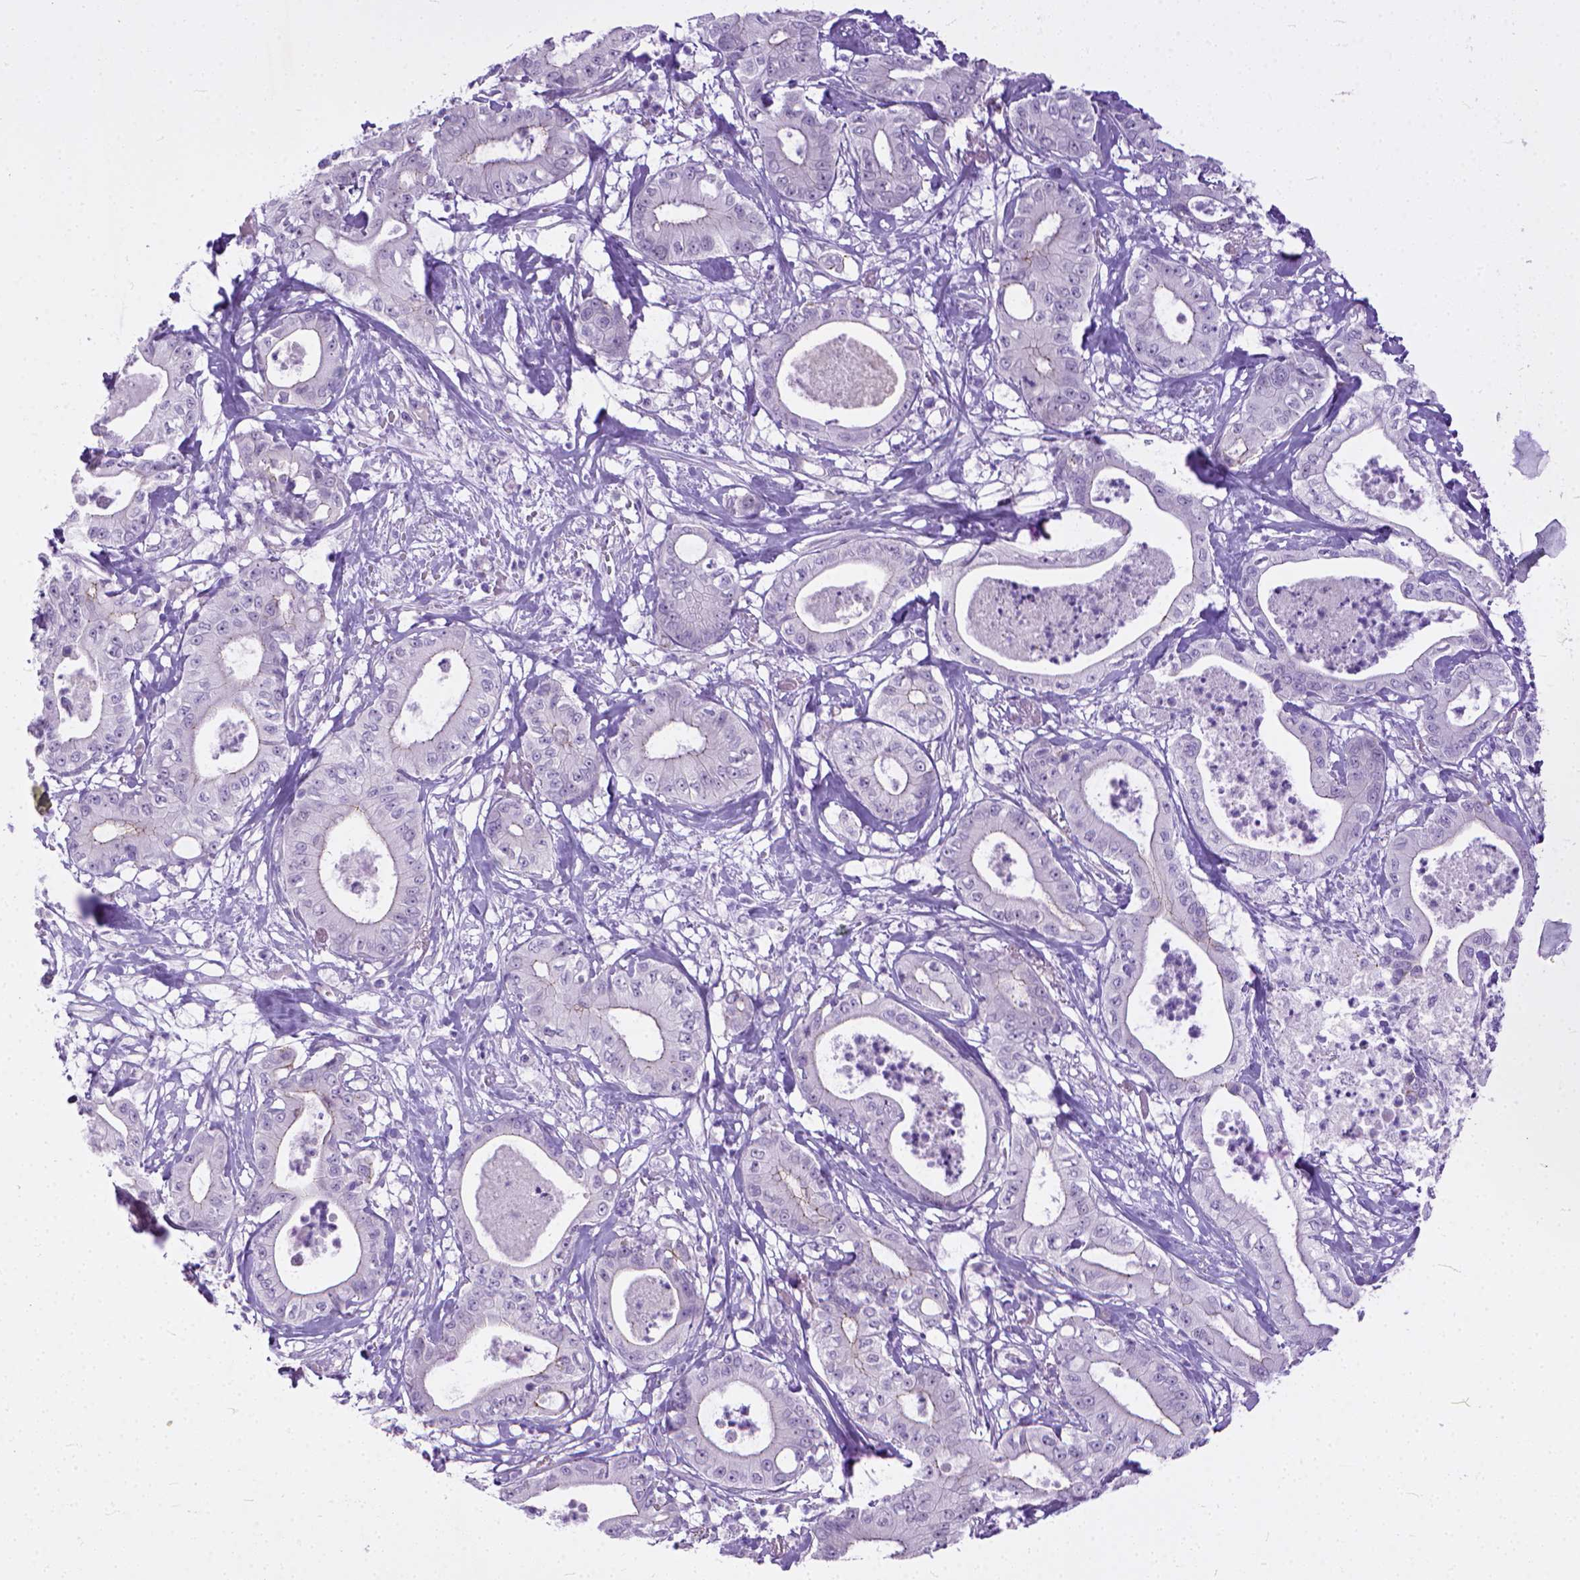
{"staining": {"intensity": "negative", "quantity": "none", "location": "none"}, "tissue": "pancreatic cancer", "cell_type": "Tumor cells", "image_type": "cancer", "snomed": [{"axis": "morphology", "description": "Adenocarcinoma, NOS"}, {"axis": "topography", "description": "Pancreas"}], "caption": "Tumor cells show no significant positivity in adenocarcinoma (pancreatic). (DAB immunohistochemistry (IHC) with hematoxylin counter stain).", "gene": "ADGRF1", "patient": {"sex": "male", "age": 71}}